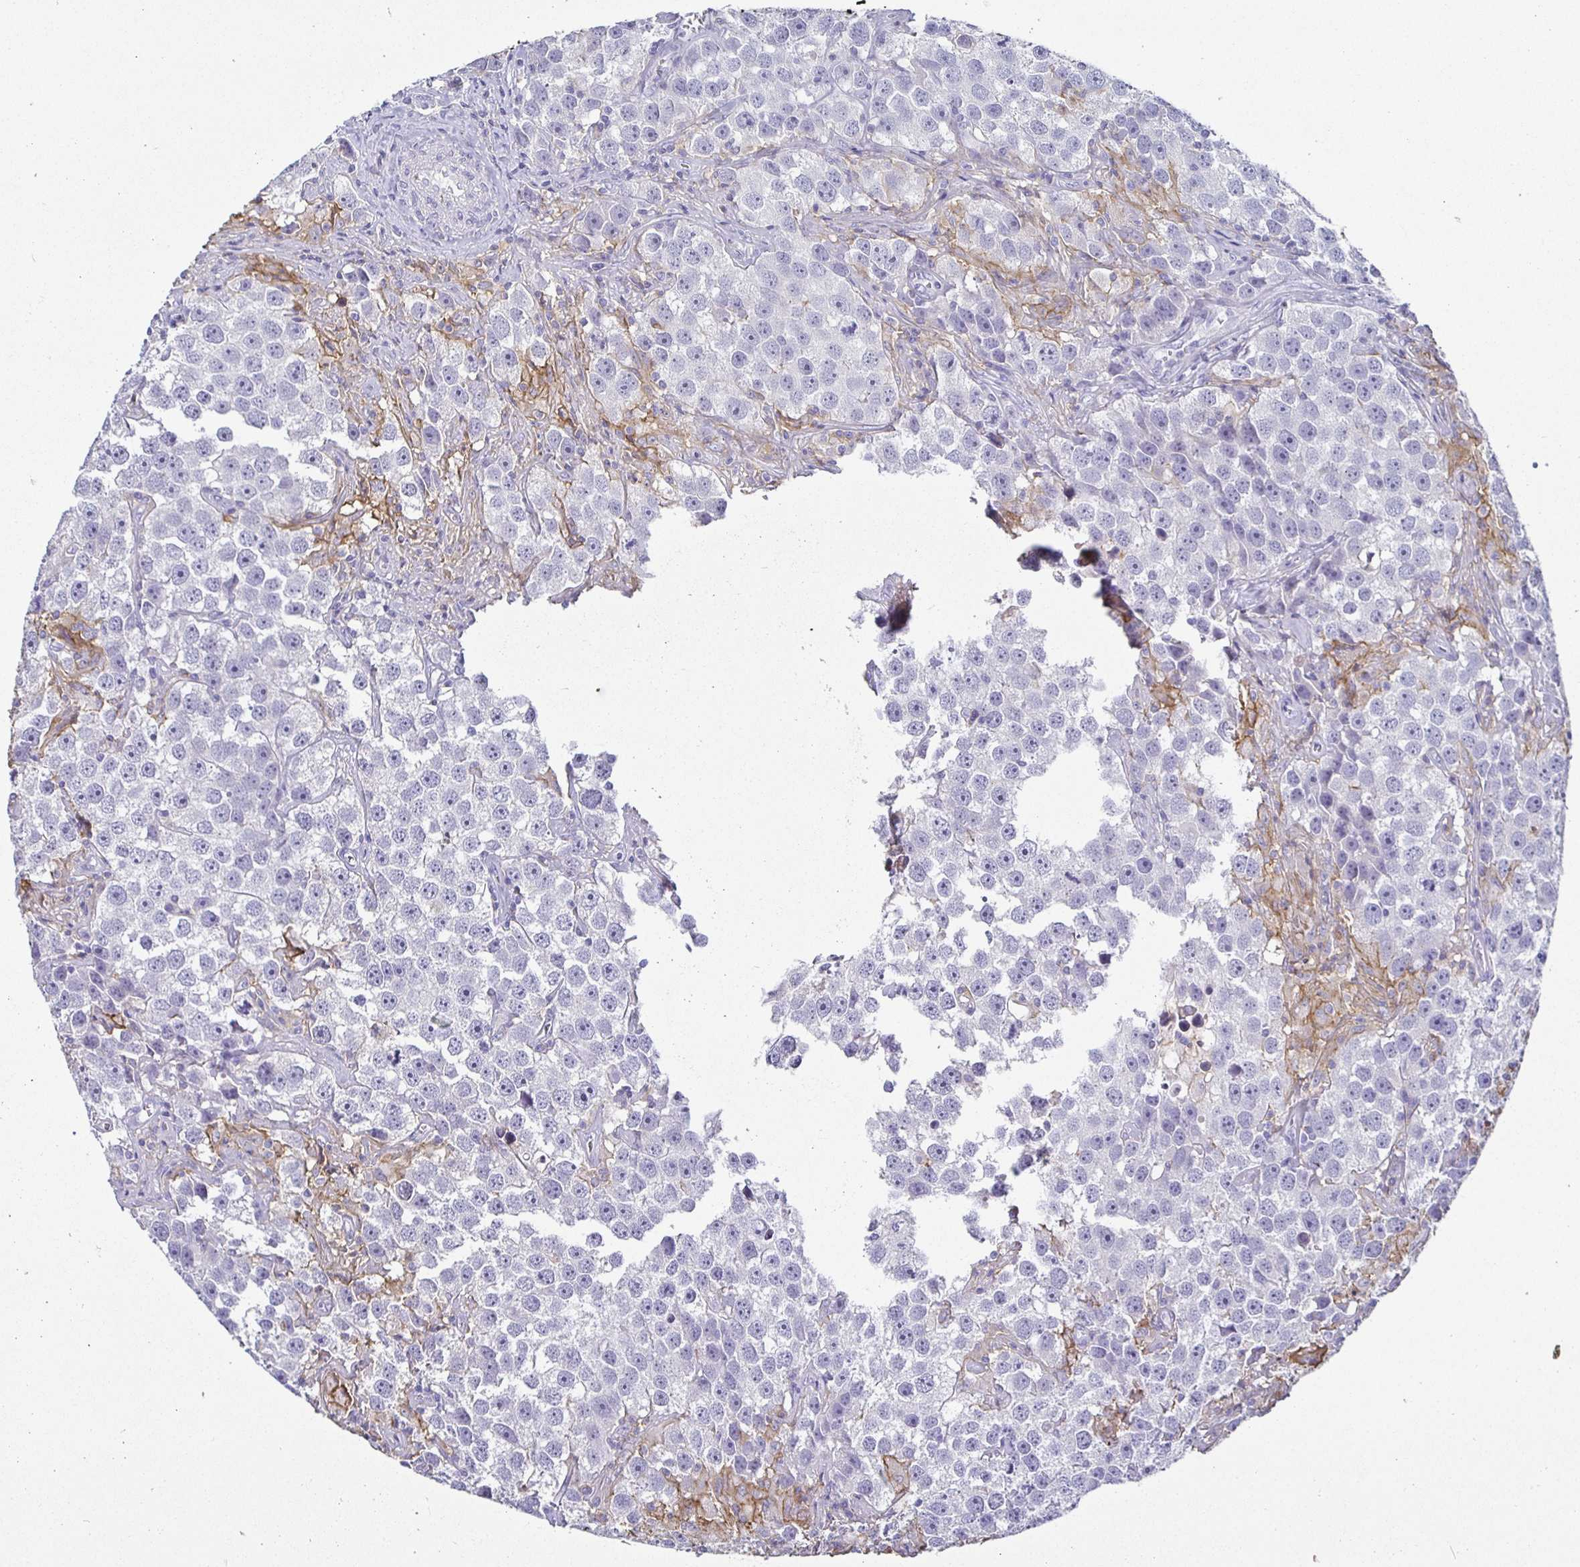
{"staining": {"intensity": "negative", "quantity": "none", "location": "none"}, "tissue": "testis cancer", "cell_type": "Tumor cells", "image_type": "cancer", "snomed": [{"axis": "morphology", "description": "Seminoma, NOS"}, {"axis": "topography", "description": "Testis"}], "caption": "The histopathology image reveals no staining of tumor cells in testis cancer (seminoma). Brightfield microscopy of immunohistochemistry (IHC) stained with DAB (brown) and hematoxylin (blue), captured at high magnification.", "gene": "SIRPA", "patient": {"sex": "male", "age": 49}}